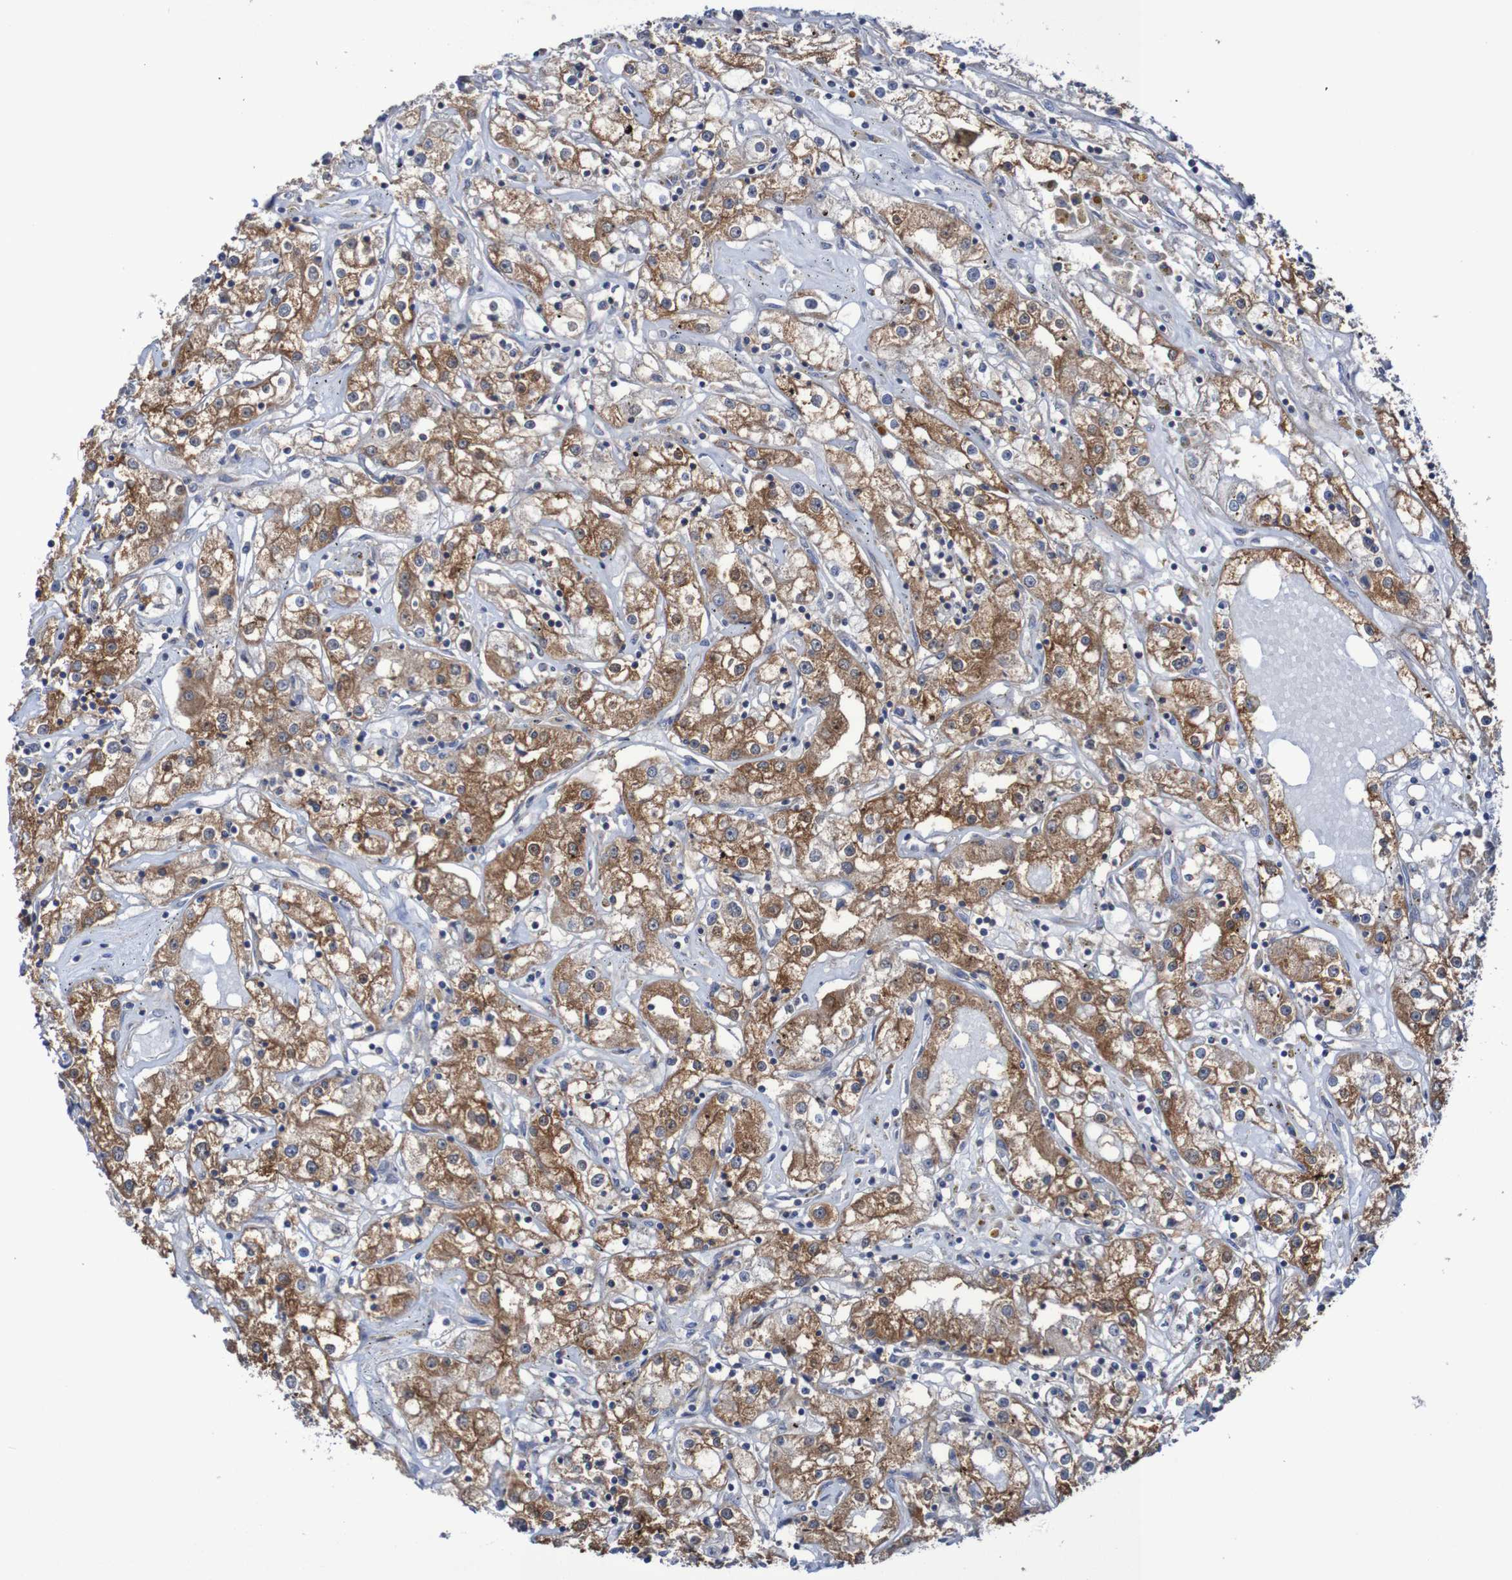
{"staining": {"intensity": "moderate", "quantity": ">75%", "location": "cytoplasmic/membranous"}, "tissue": "renal cancer", "cell_type": "Tumor cells", "image_type": "cancer", "snomed": [{"axis": "morphology", "description": "Adenocarcinoma, NOS"}, {"axis": "topography", "description": "Kidney"}], "caption": "Human renal adenocarcinoma stained for a protein (brown) demonstrates moderate cytoplasmic/membranous positive positivity in approximately >75% of tumor cells.", "gene": "FXR2", "patient": {"sex": "male", "age": 56}}